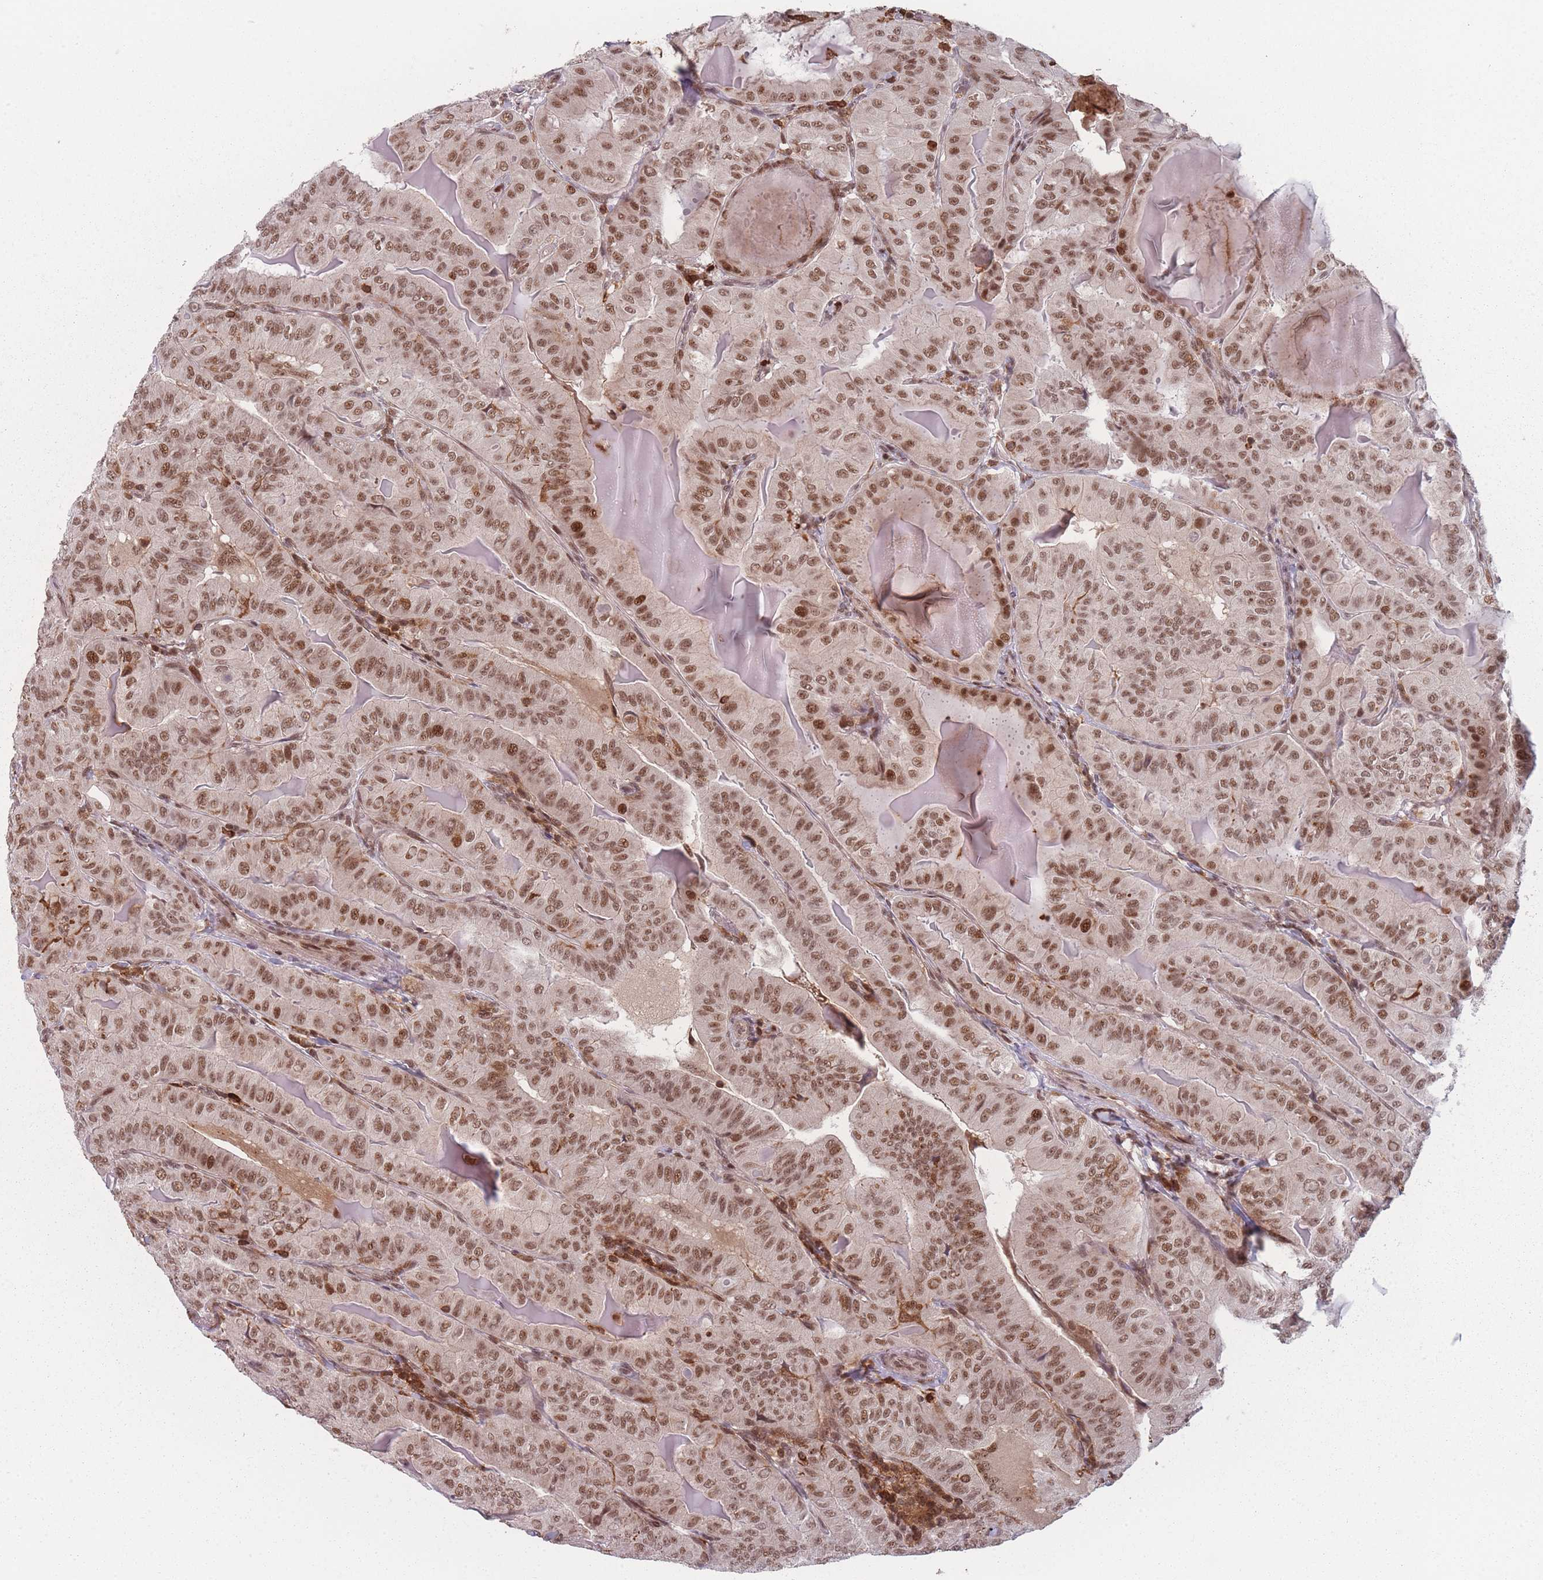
{"staining": {"intensity": "moderate", "quantity": ">75%", "location": "nuclear"}, "tissue": "thyroid cancer", "cell_type": "Tumor cells", "image_type": "cancer", "snomed": [{"axis": "morphology", "description": "Papillary adenocarcinoma, NOS"}, {"axis": "topography", "description": "Thyroid gland"}], "caption": "High-power microscopy captured an IHC micrograph of thyroid cancer, revealing moderate nuclear staining in about >75% of tumor cells.", "gene": "WDR55", "patient": {"sex": "female", "age": 68}}